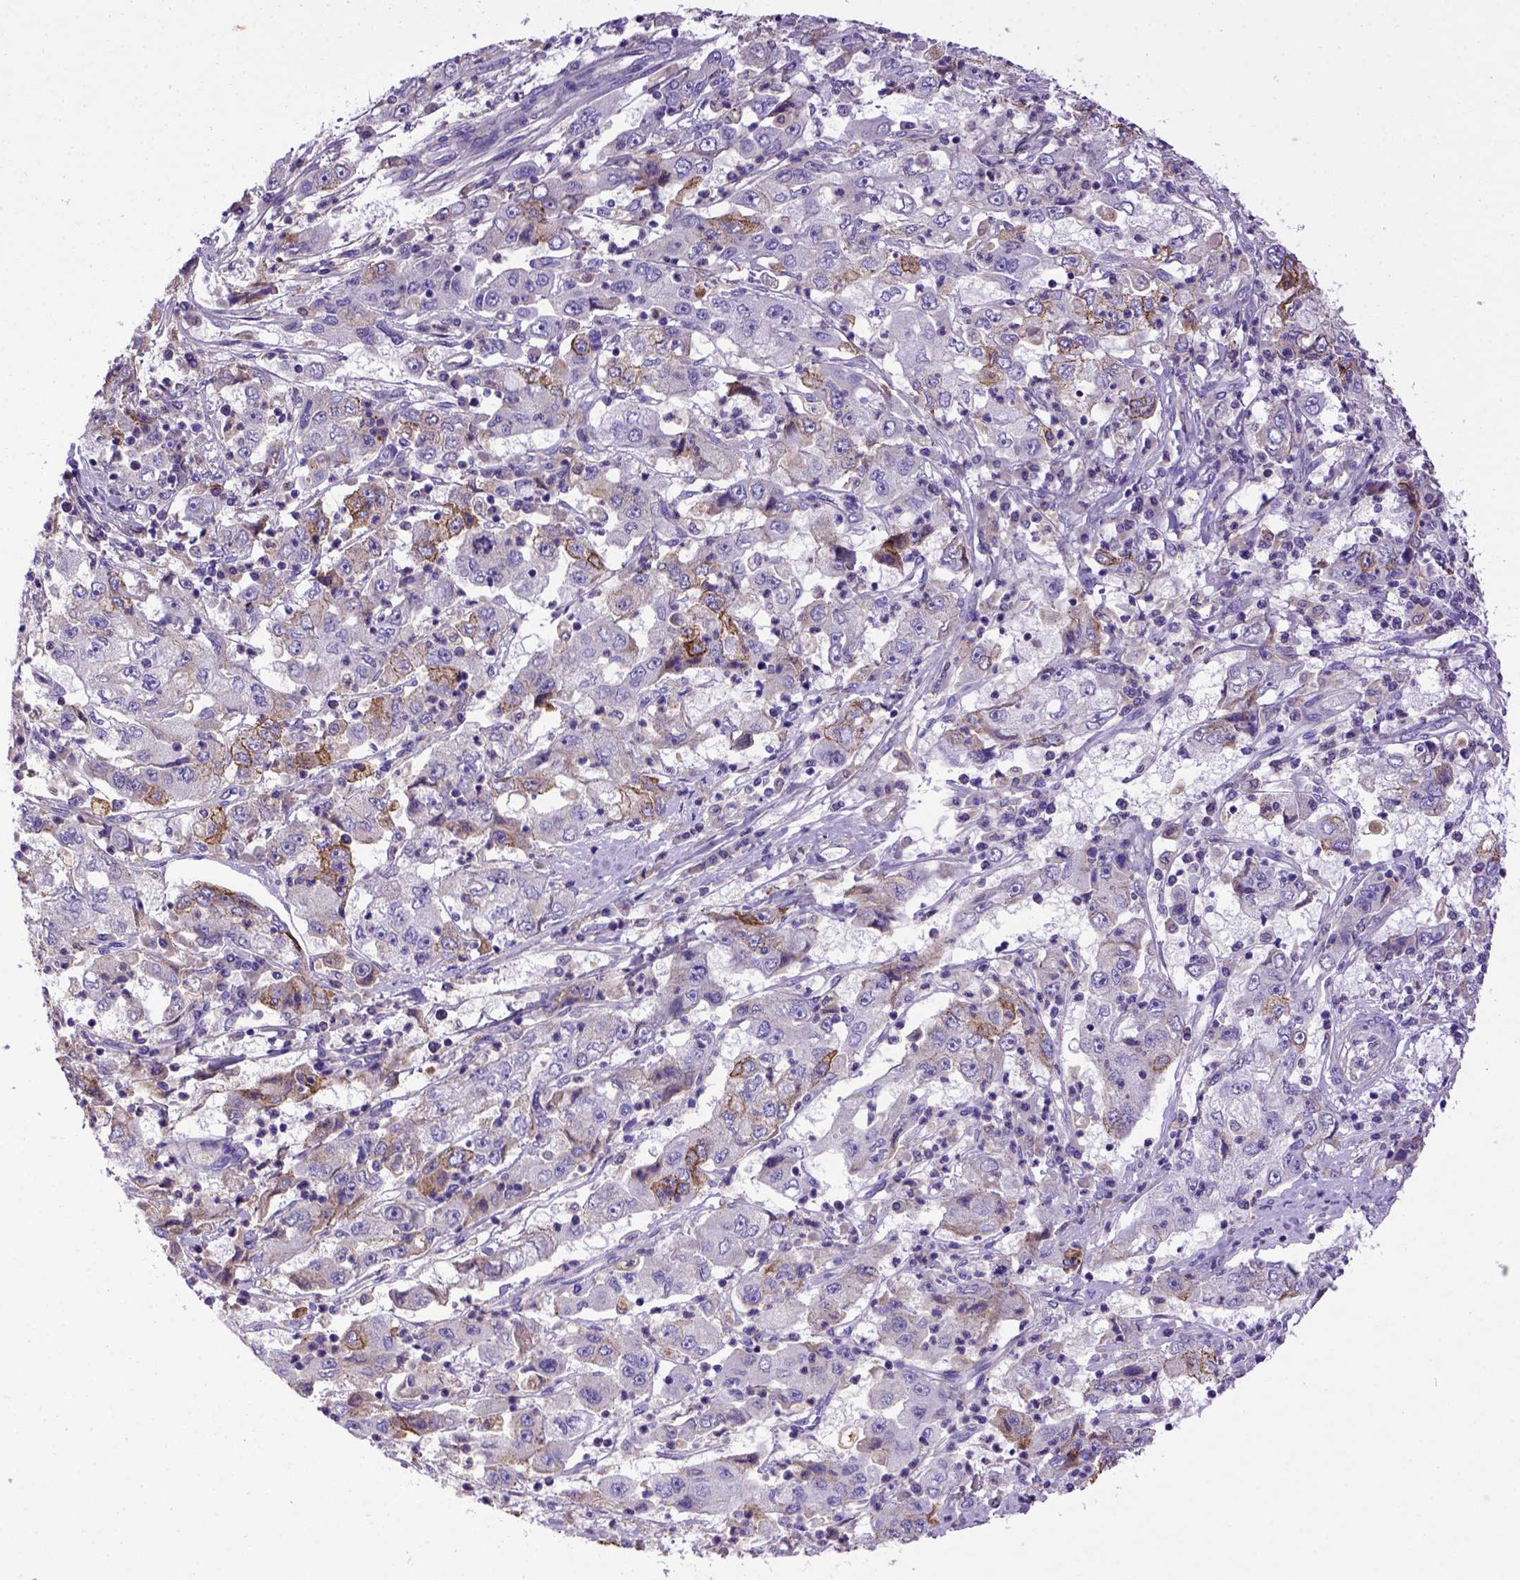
{"staining": {"intensity": "weak", "quantity": "<25%", "location": "cytoplasmic/membranous"}, "tissue": "cervical cancer", "cell_type": "Tumor cells", "image_type": "cancer", "snomed": [{"axis": "morphology", "description": "Squamous cell carcinoma, NOS"}, {"axis": "topography", "description": "Cervix"}], "caption": "A high-resolution histopathology image shows immunohistochemistry (IHC) staining of cervical cancer (squamous cell carcinoma), which reveals no significant expression in tumor cells.", "gene": "ADAM12", "patient": {"sex": "female", "age": 36}}